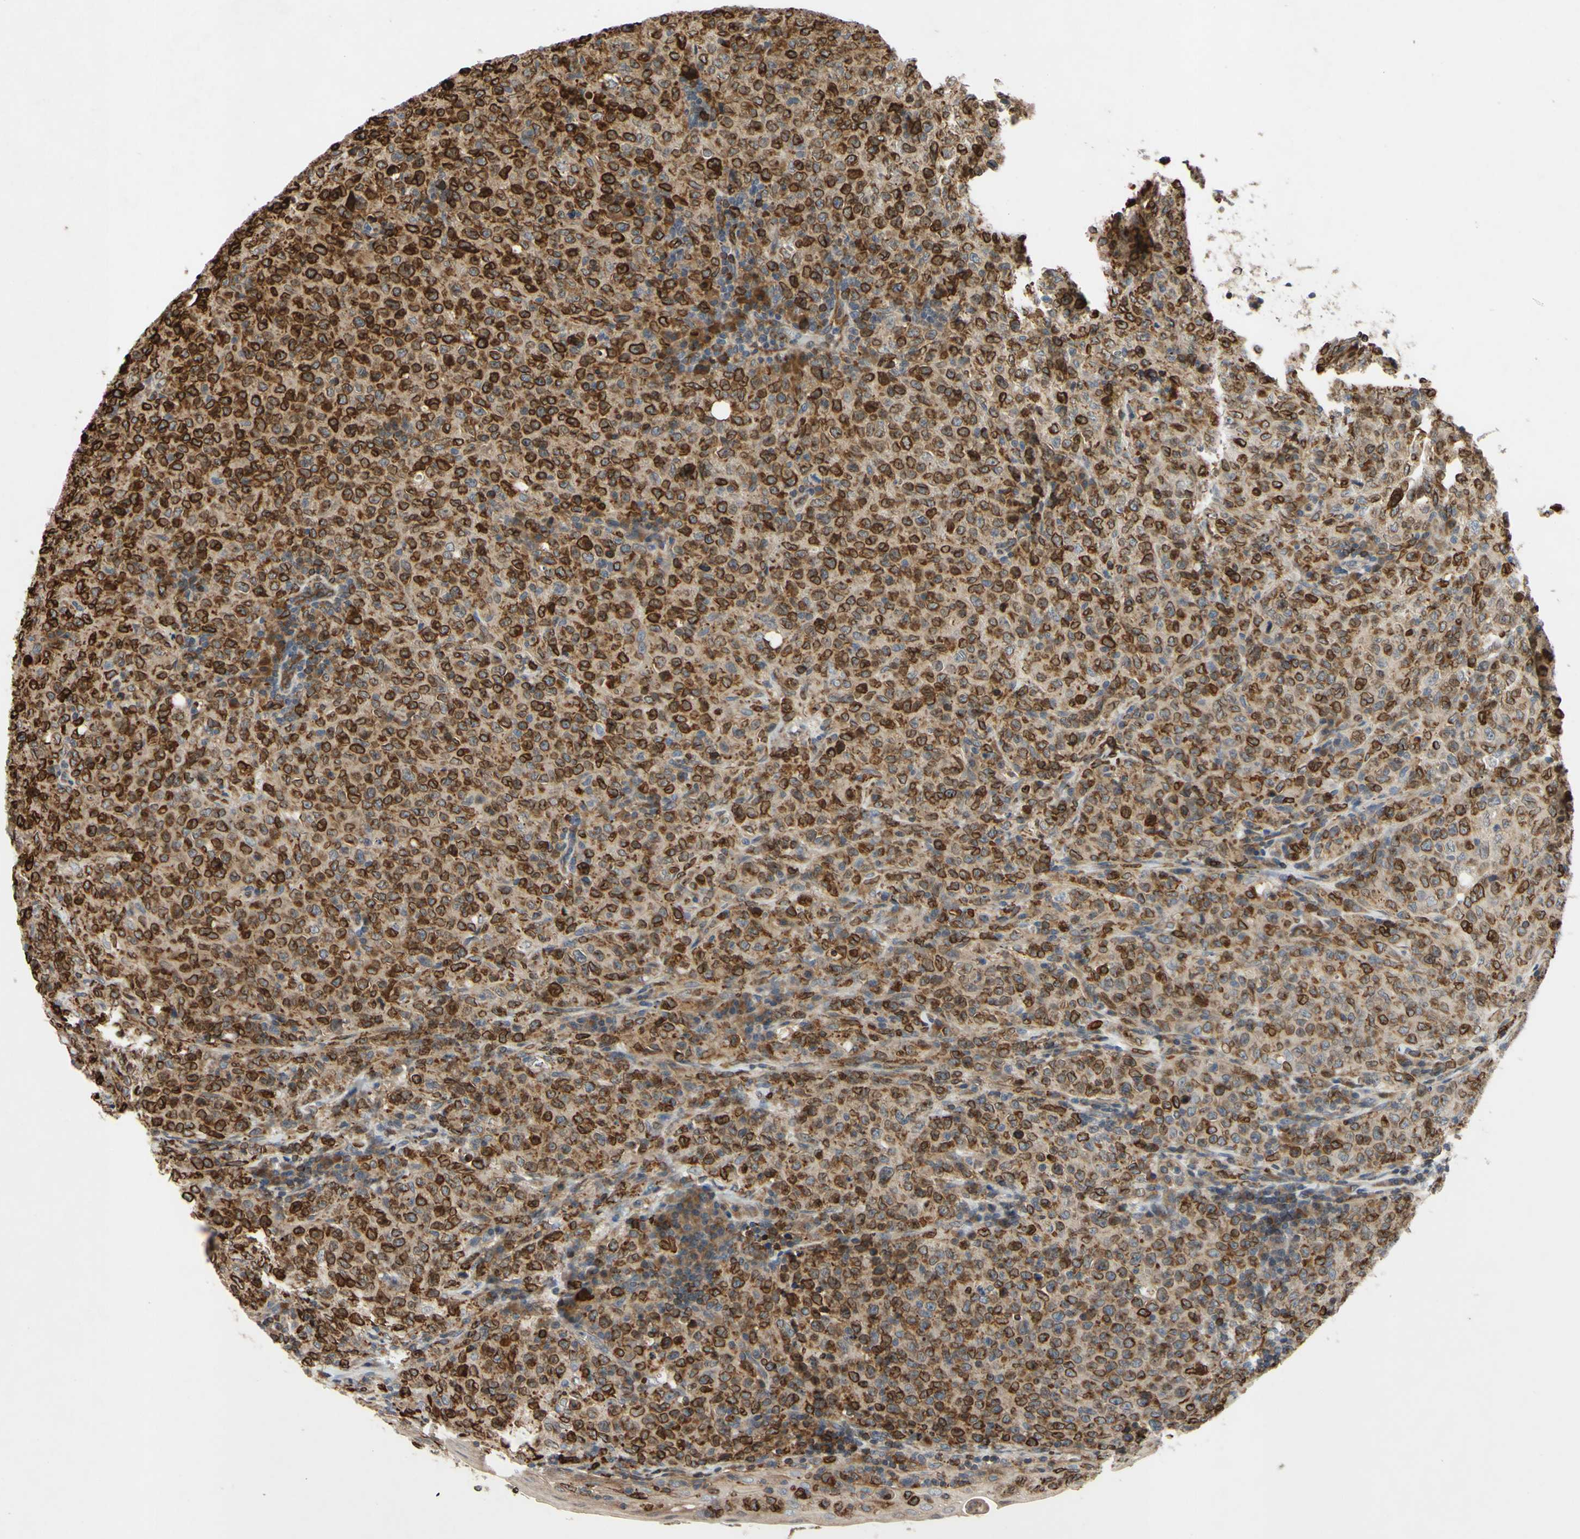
{"staining": {"intensity": "strong", "quantity": ">75%", "location": "cytoplasmic/membranous"}, "tissue": "lymphoma", "cell_type": "Tumor cells", "image_type": "cancer", "snomed": [{"axis": "morphology", "description": "Malignant lymphoma, non-Hodgkin's type, High grade"}, {"axis": "topography", "description": "Tonsil"}], "caption": "Malignant lymphoma, non-Hodgkin's type (high-grade) stained with DAB immunohistochemistry displays high levels of strong cytoplasmic/membranous staining in approximately >75% of tumor cells.", "gene": "PLXNA2", "patient": {"sex": "female", "age": 36}}